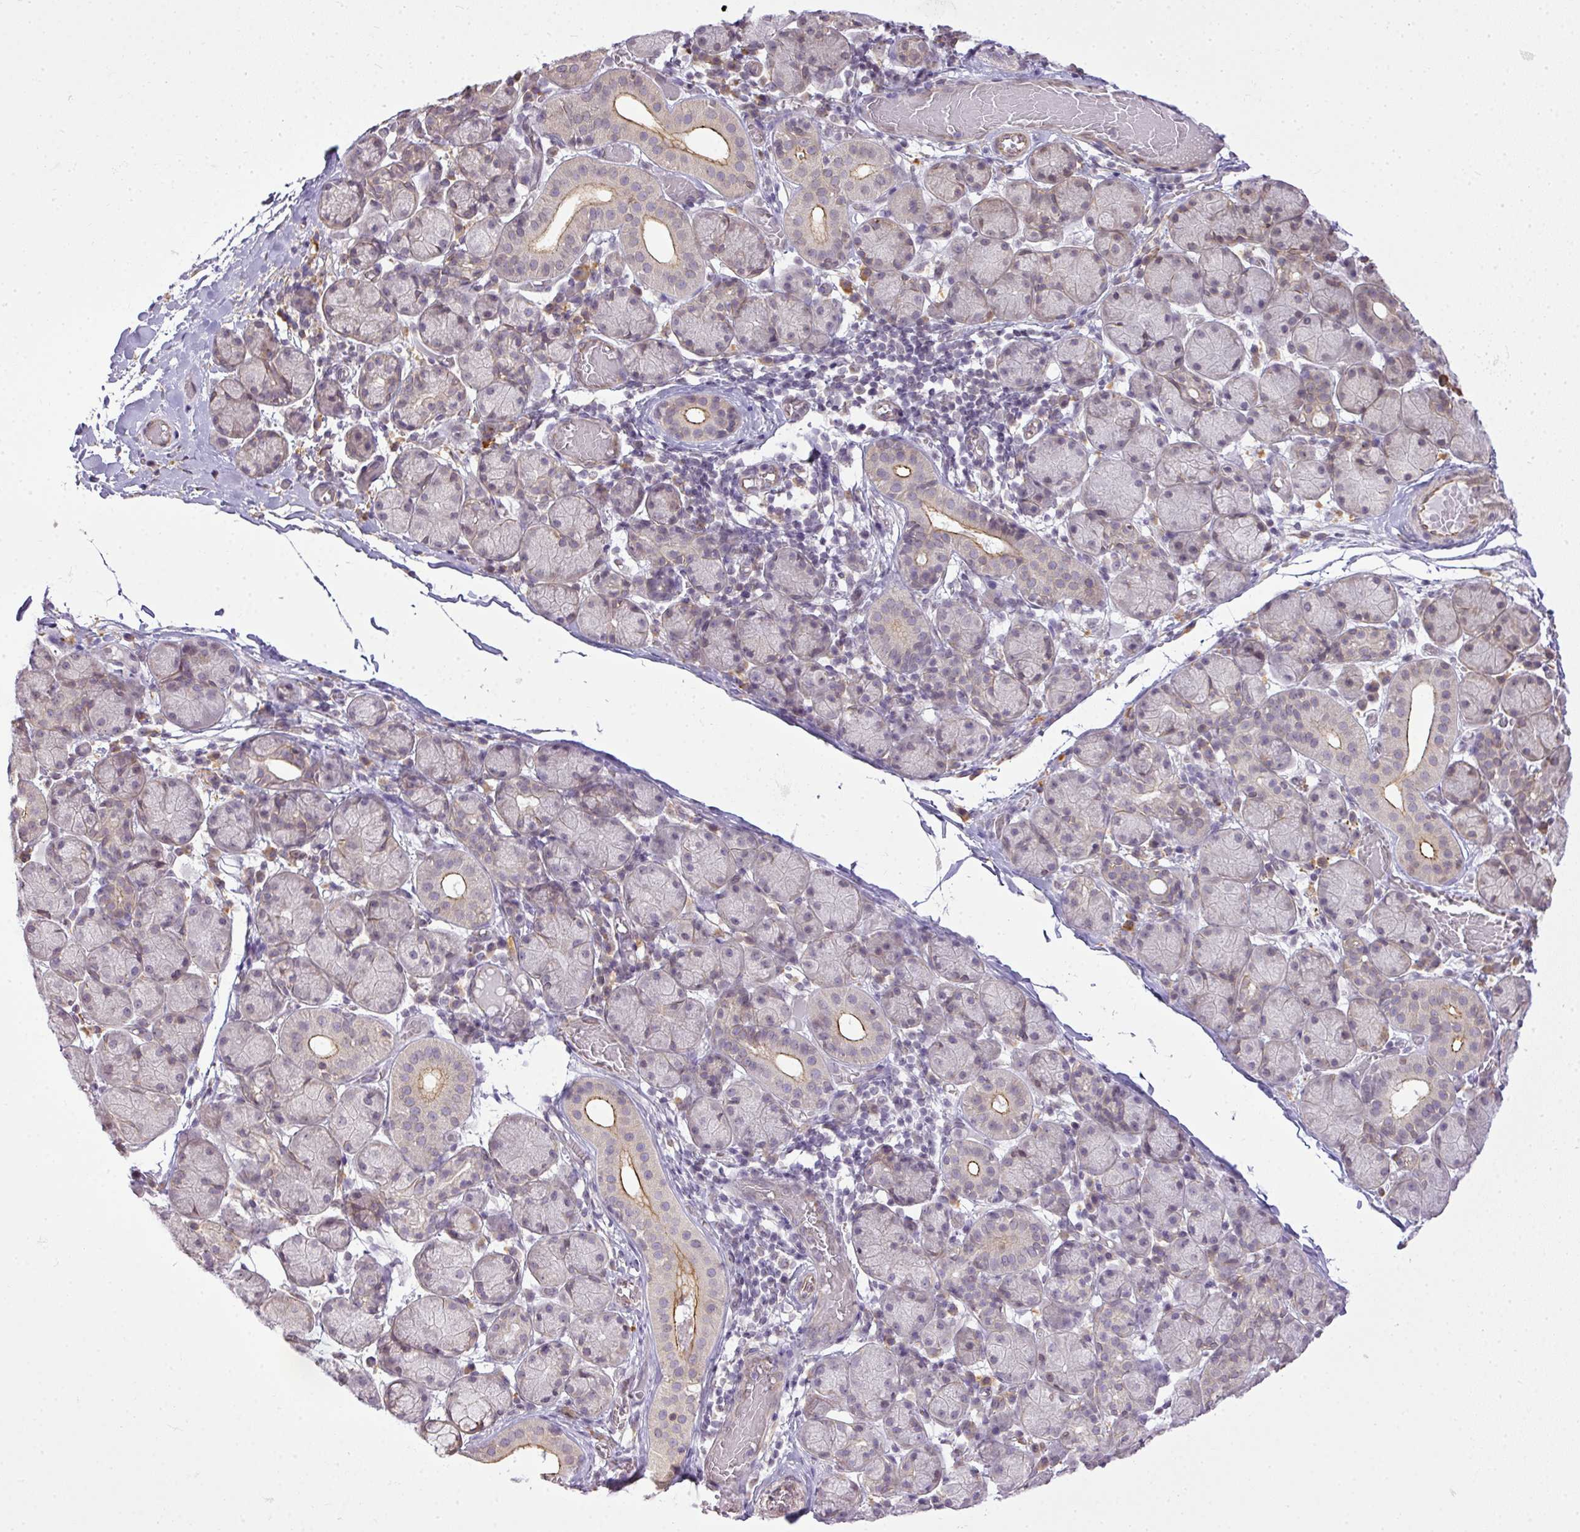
{"staining": {"intensity": "moderate", "quantity": "<25%", "location": "cytoplasmic/membranous"}, "tissue": "salivary gland", "cell_type": "Glandular cells", "image_type": "normal", "snomed": [{"axis": "morphology", "description": "Normal tissue, NOS"}, {"axis": "topography", "description": "Salivary gland"}], "caption": "Salivary gland was stained to show a protein in brown. There is low levels of moderate cytoplasmic/membranous positivity in approximately <25% of glandular cells.", "gene": "COX18", "patient": {"sex": "female", "age": 24}}